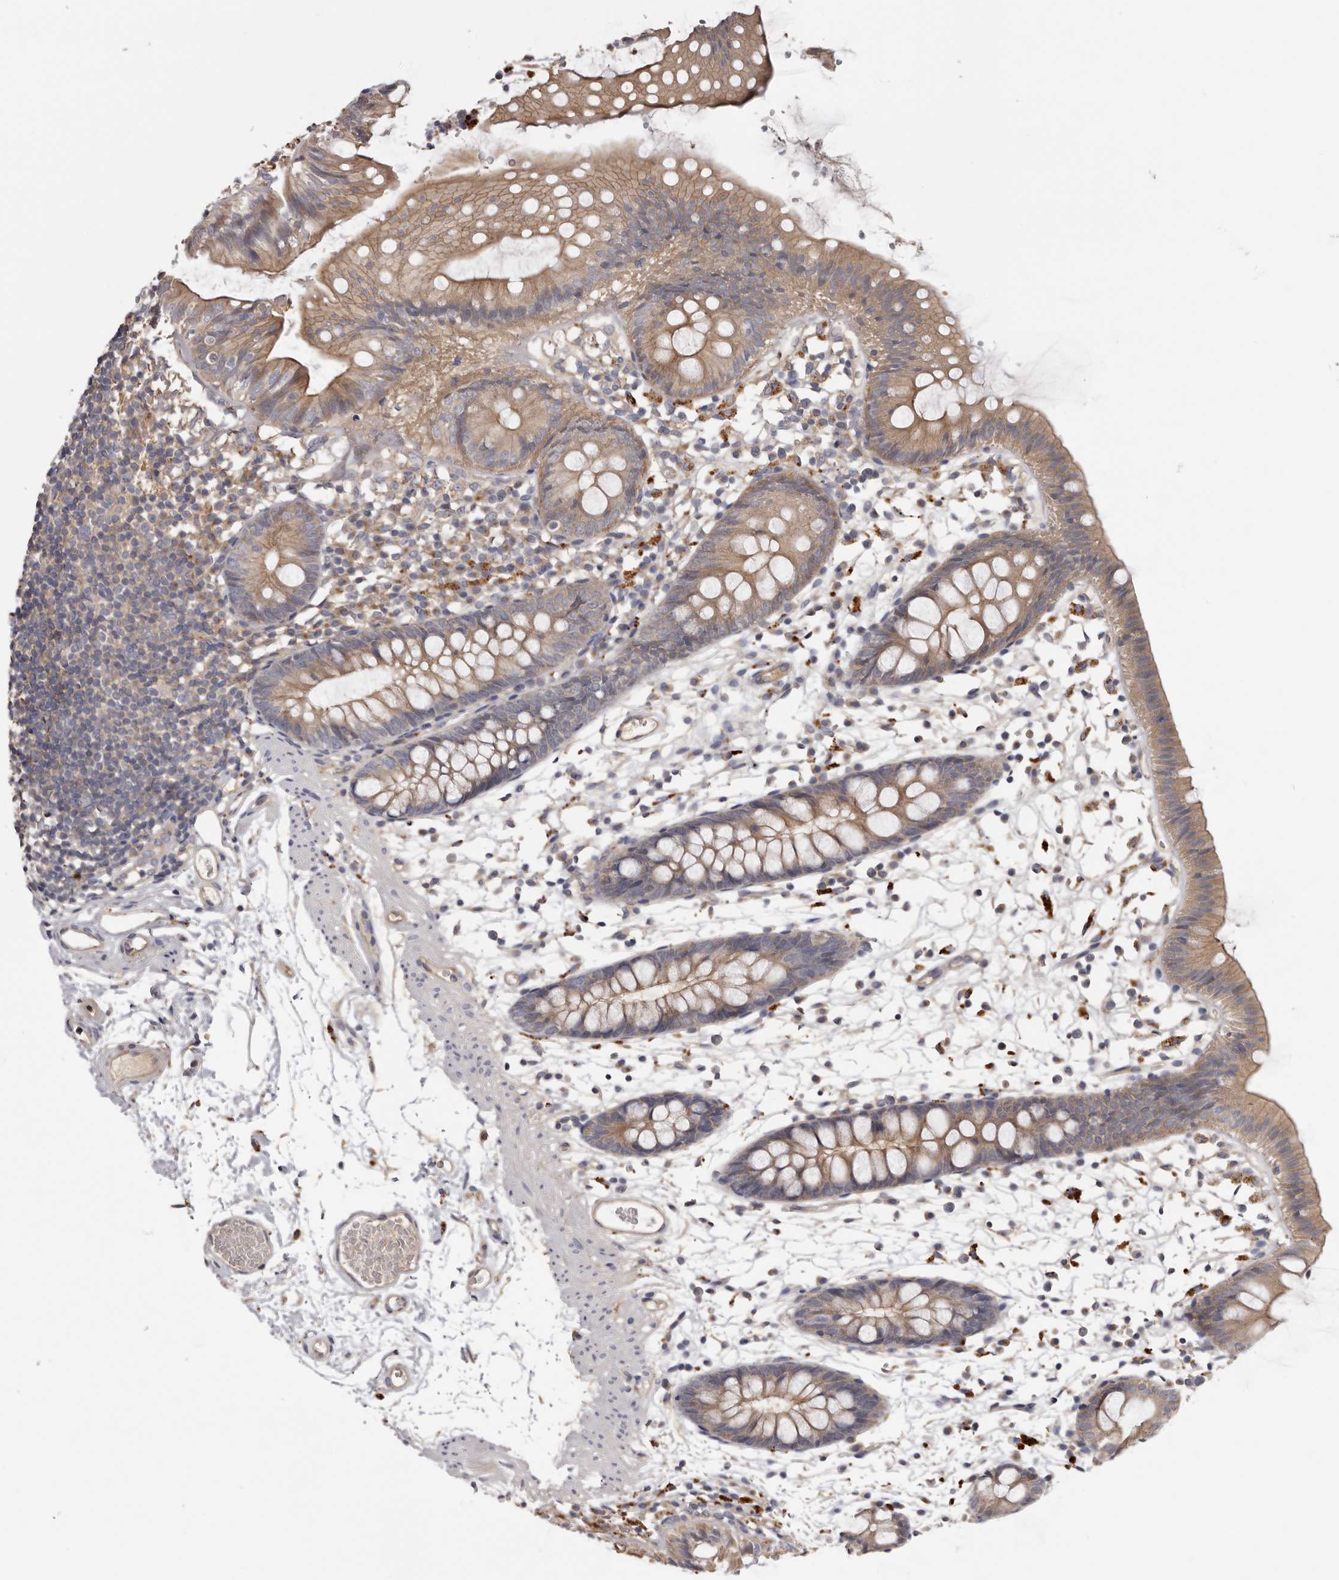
{"staining": {"intensity": "moderate", "quantity": ">75%", "location": "cytoplasmic/membranous"}, "tissue": "colon", "cell_type": "Endothelial cells", "image_type": "normal", "snomed": [{"axis": "morphology", "description": "Normal tissue, NOS"}, {"axis": "topography", "description": "Colon"}], "caption": "Moderate cytoplasmic/membranous protein positivity is appreciated in approximately >75% of endothelial cells in colon. (Stains: DAB (3,3'-diaminobenzidine) in brown, nuclei in blue, Microscopy: brightfield microscopy at high magnification).", "gene": "INKA2", "patient": {"sex": "male", "age": 56}}